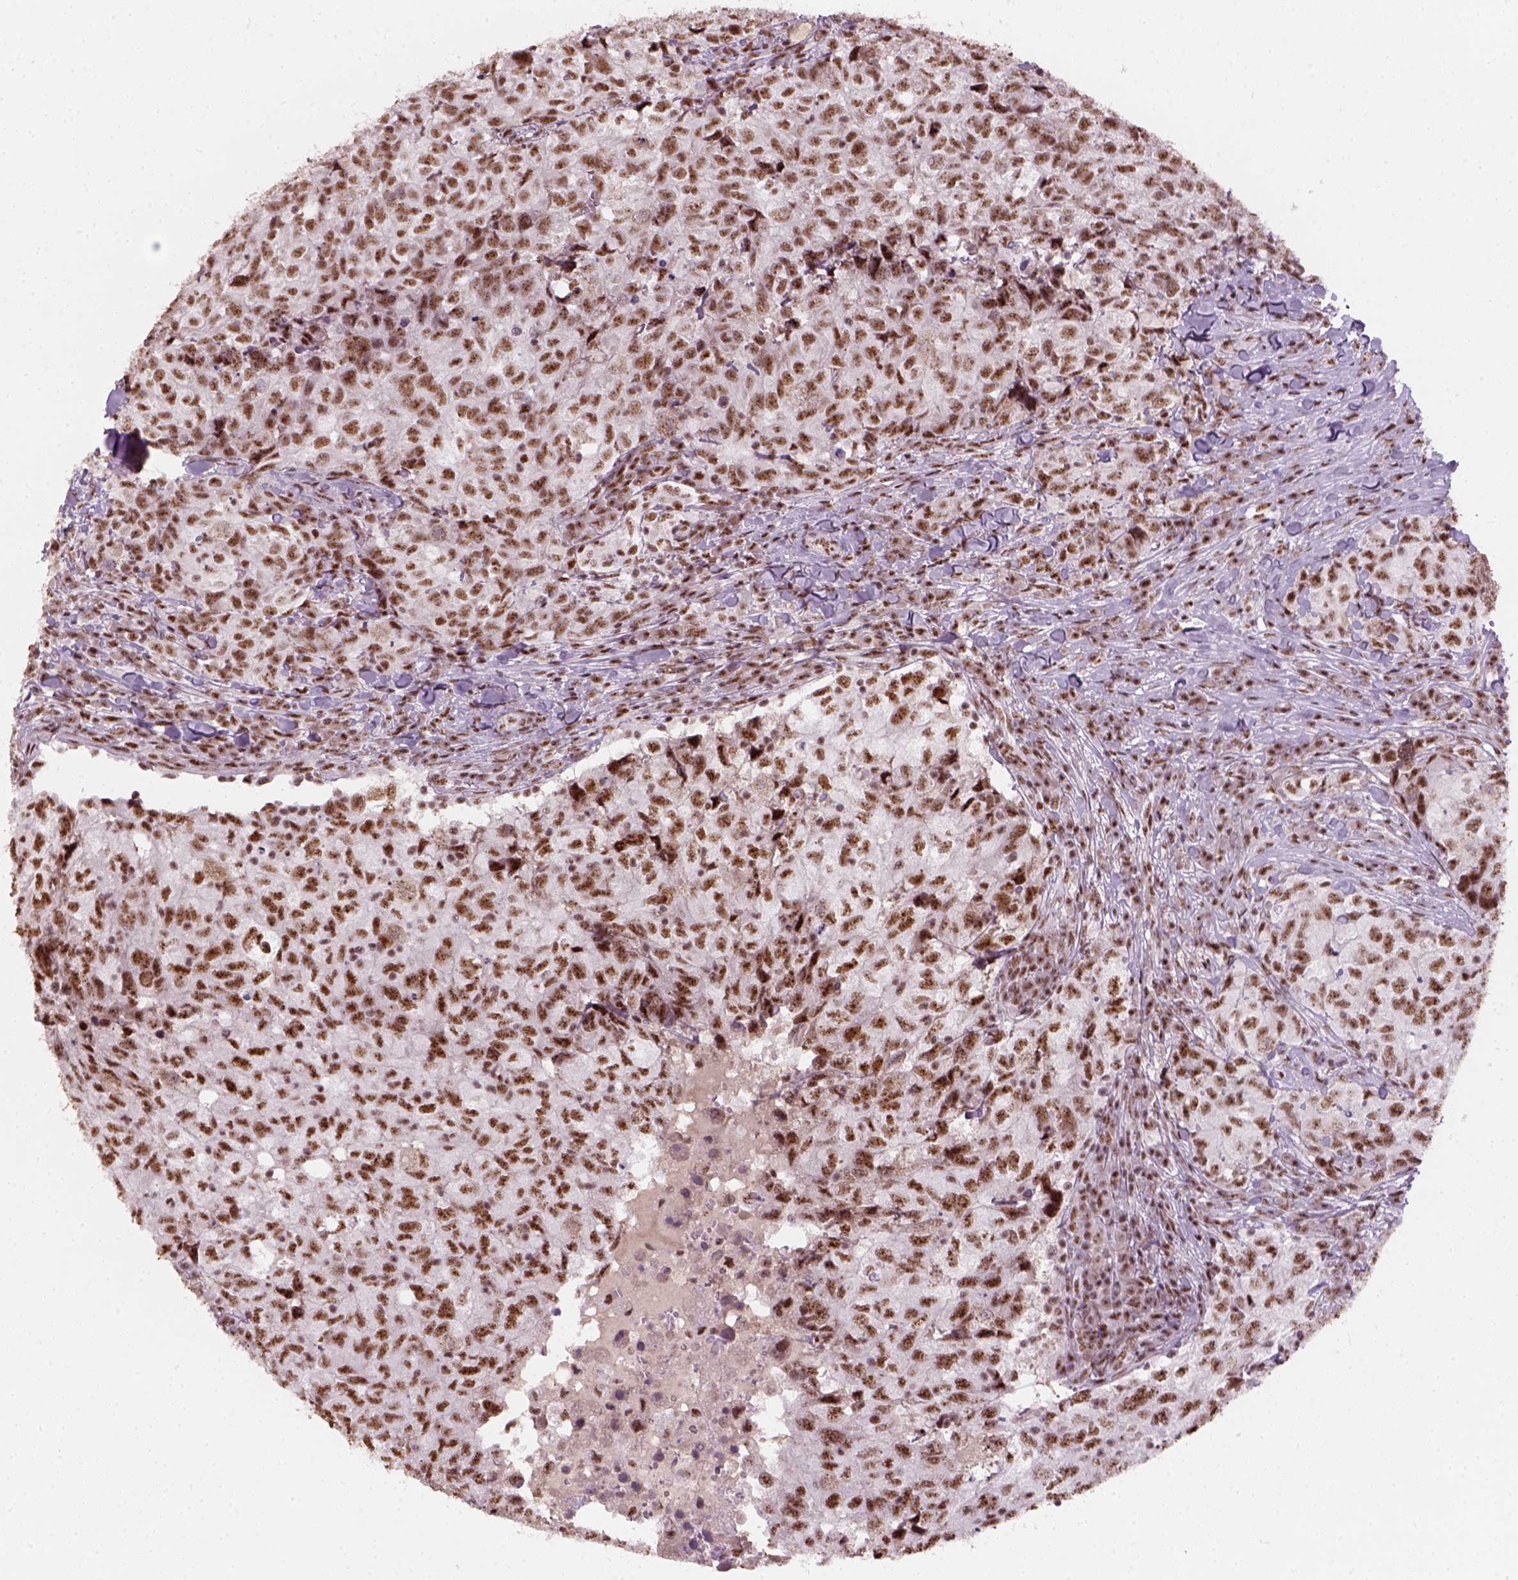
{"staining": {"intensity": "moderate", "quantity": ">75%", "location": "nuclear"}, "tissue": "breast cancer", "cell_type": "Tumor cells", "image_type": "cancer", "snomed": [{"axis": "morphology", "description": "Duct carcinoma"}, {"axis": "topography", "description": "Breast"}], "caption": "Immunohistochemical staining of breast cancer (invasive ductal carcinoma) reveals medium levels of moderate nuclear protein expression in about >75% of tumor cells.", "gene": "GTF2F1", "patient": {"sex": "female", "age": 30}}